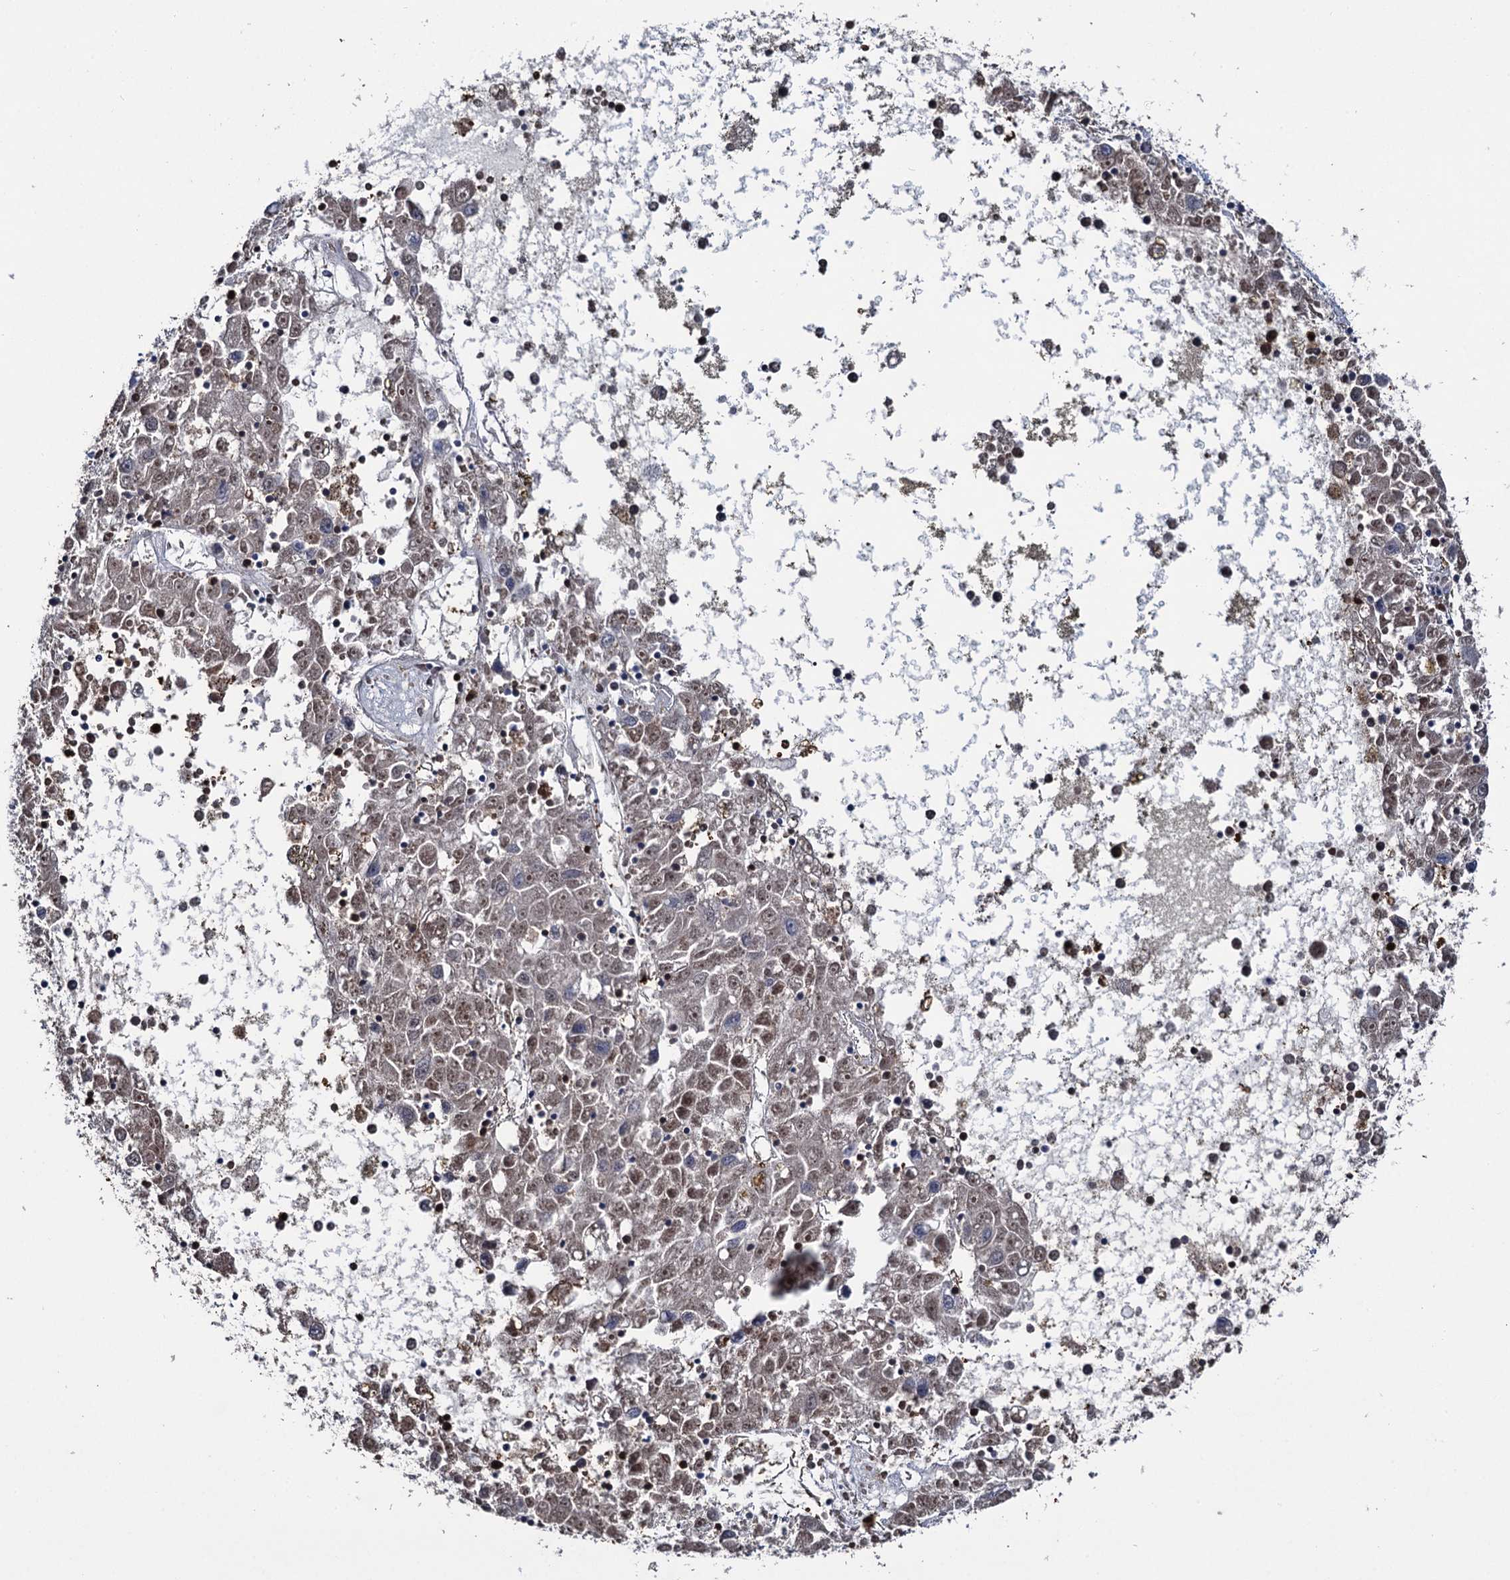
{"staining": {"intensity": "weak", "quantity": "25%-75%", "location": "cytoplasmic/membranous"}, "tissue": "liver cancer", "cell_type": "Tumor cells", "image_type": "cancer", "snomed": [{"axis": "morphology", "description": "Carcinoma, Hepatocellular, NOS"}, {"axis": "topography", "description": "Liver"}], "caption": "High-magnification brightfield microscopy of liver cancer stained with DAB (brown) and counterstained with hematoxylin (blue). tumor cells exhibit weak cytoplasmic/membranous positivity is appreciated in approximately25%-75% of cells.", "gene": "FABP5", "patient": {"sex": "male", "age": 49}}